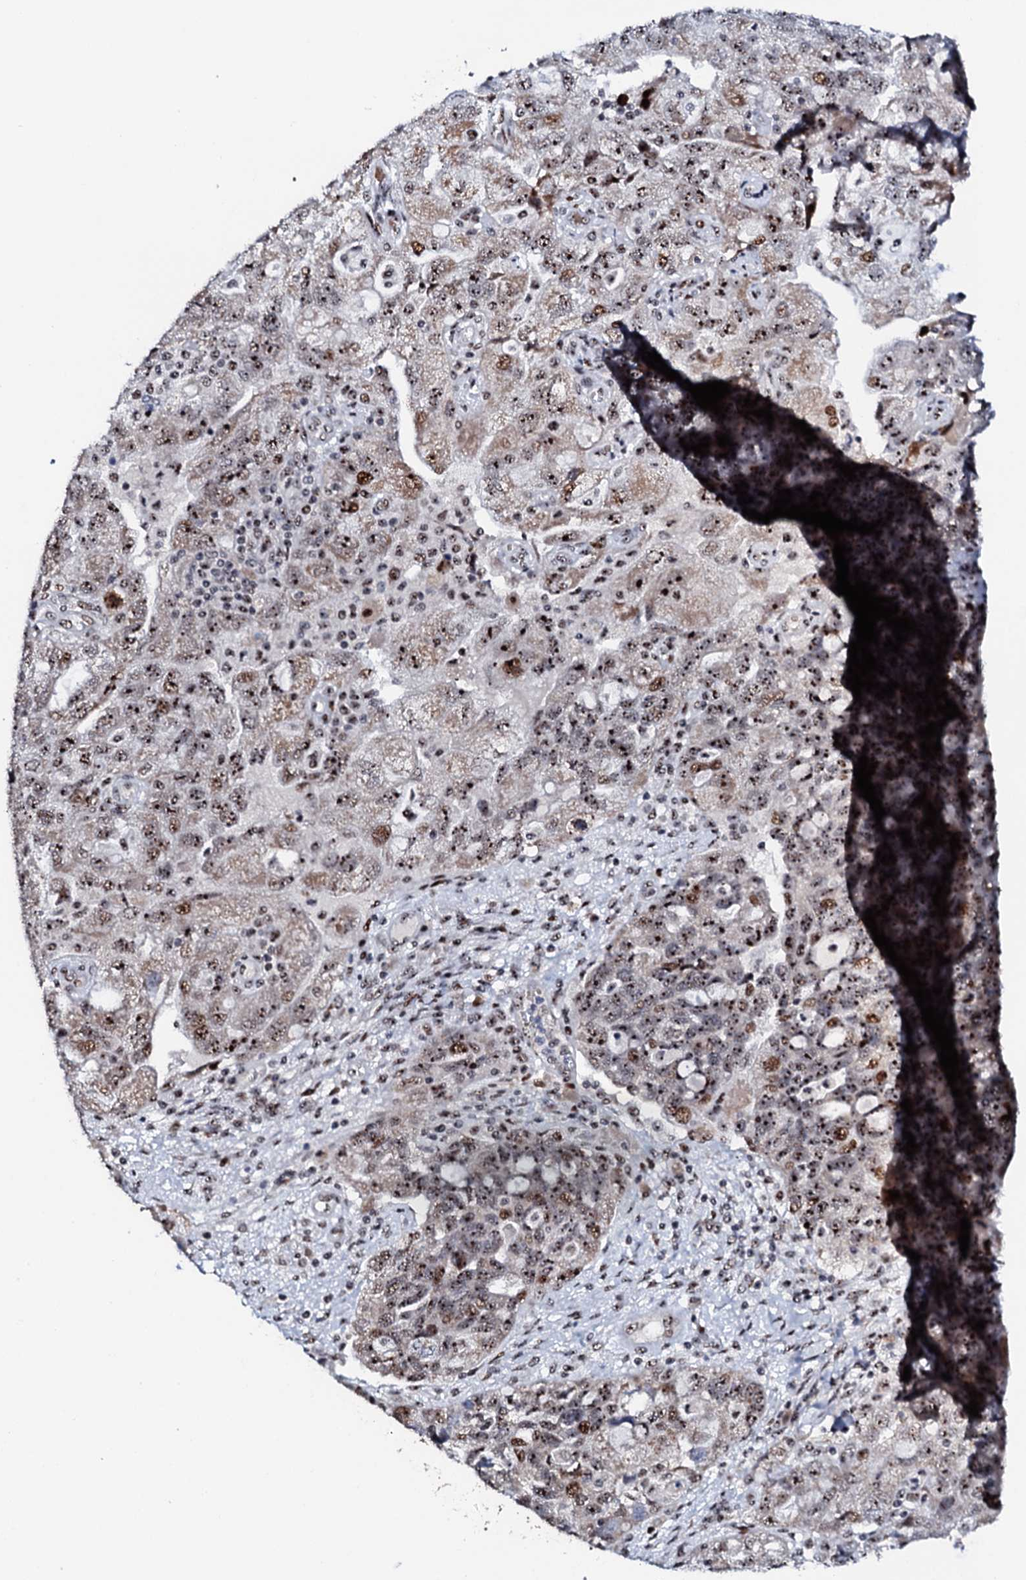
{"staining": {"intensity": "moderate", "quantity": ">75%", "location": "nuclear"}, "tissue": "ovarian cancer", "cell_type": "Tumor cells", "image_type": "cancer", "snomed": [{"axis": "morphology", "description": "Carcinoma, endometroid"}, {"axis": "topography", "description": "Ovary"}], "caption": "The photomicrograph displays a brown stain indicating the presence of a protein in the nuclear of tumor cells in ovarian cancer. (DAB (3,3'-diaminobenzidine) IHC with brightfield microscopy, high magnification).", "gene": "NEUROG3", "patient": {"sex": "female", "age": 51}}